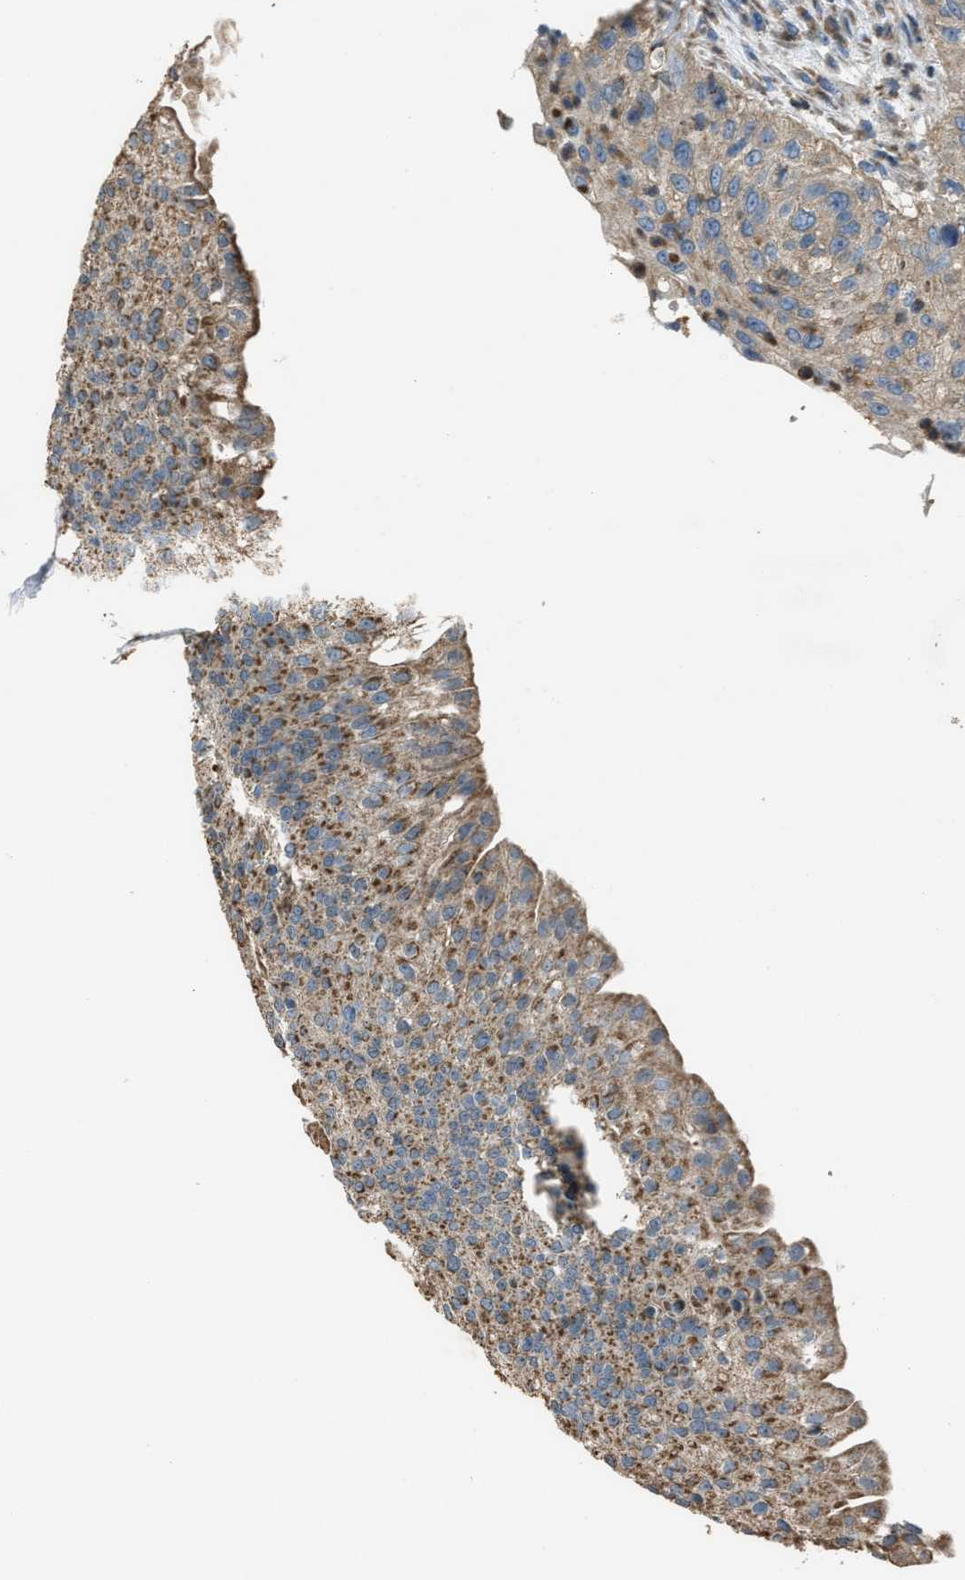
{"staining": {"intensity": "moderate", "quantity": ">75%", "location": "cytoplasmic/membranous"}, "tissue": "urinary bladder", "cell_type": "Urothelial cells", "image_type": "normal", "snomed": [{"axis": "morphology", "description": "Normal tissue, NOS"}, {"axis": "topography", "description": "Urinary bladder"}], "caption": "Urinary bladder stained with a brown dye shows moderate cytoplasmic/membranous positive expression in about >75% of urothelial cells.", "gene": "SLC25A11", "patient": {"sex": "female", "age": 60}}